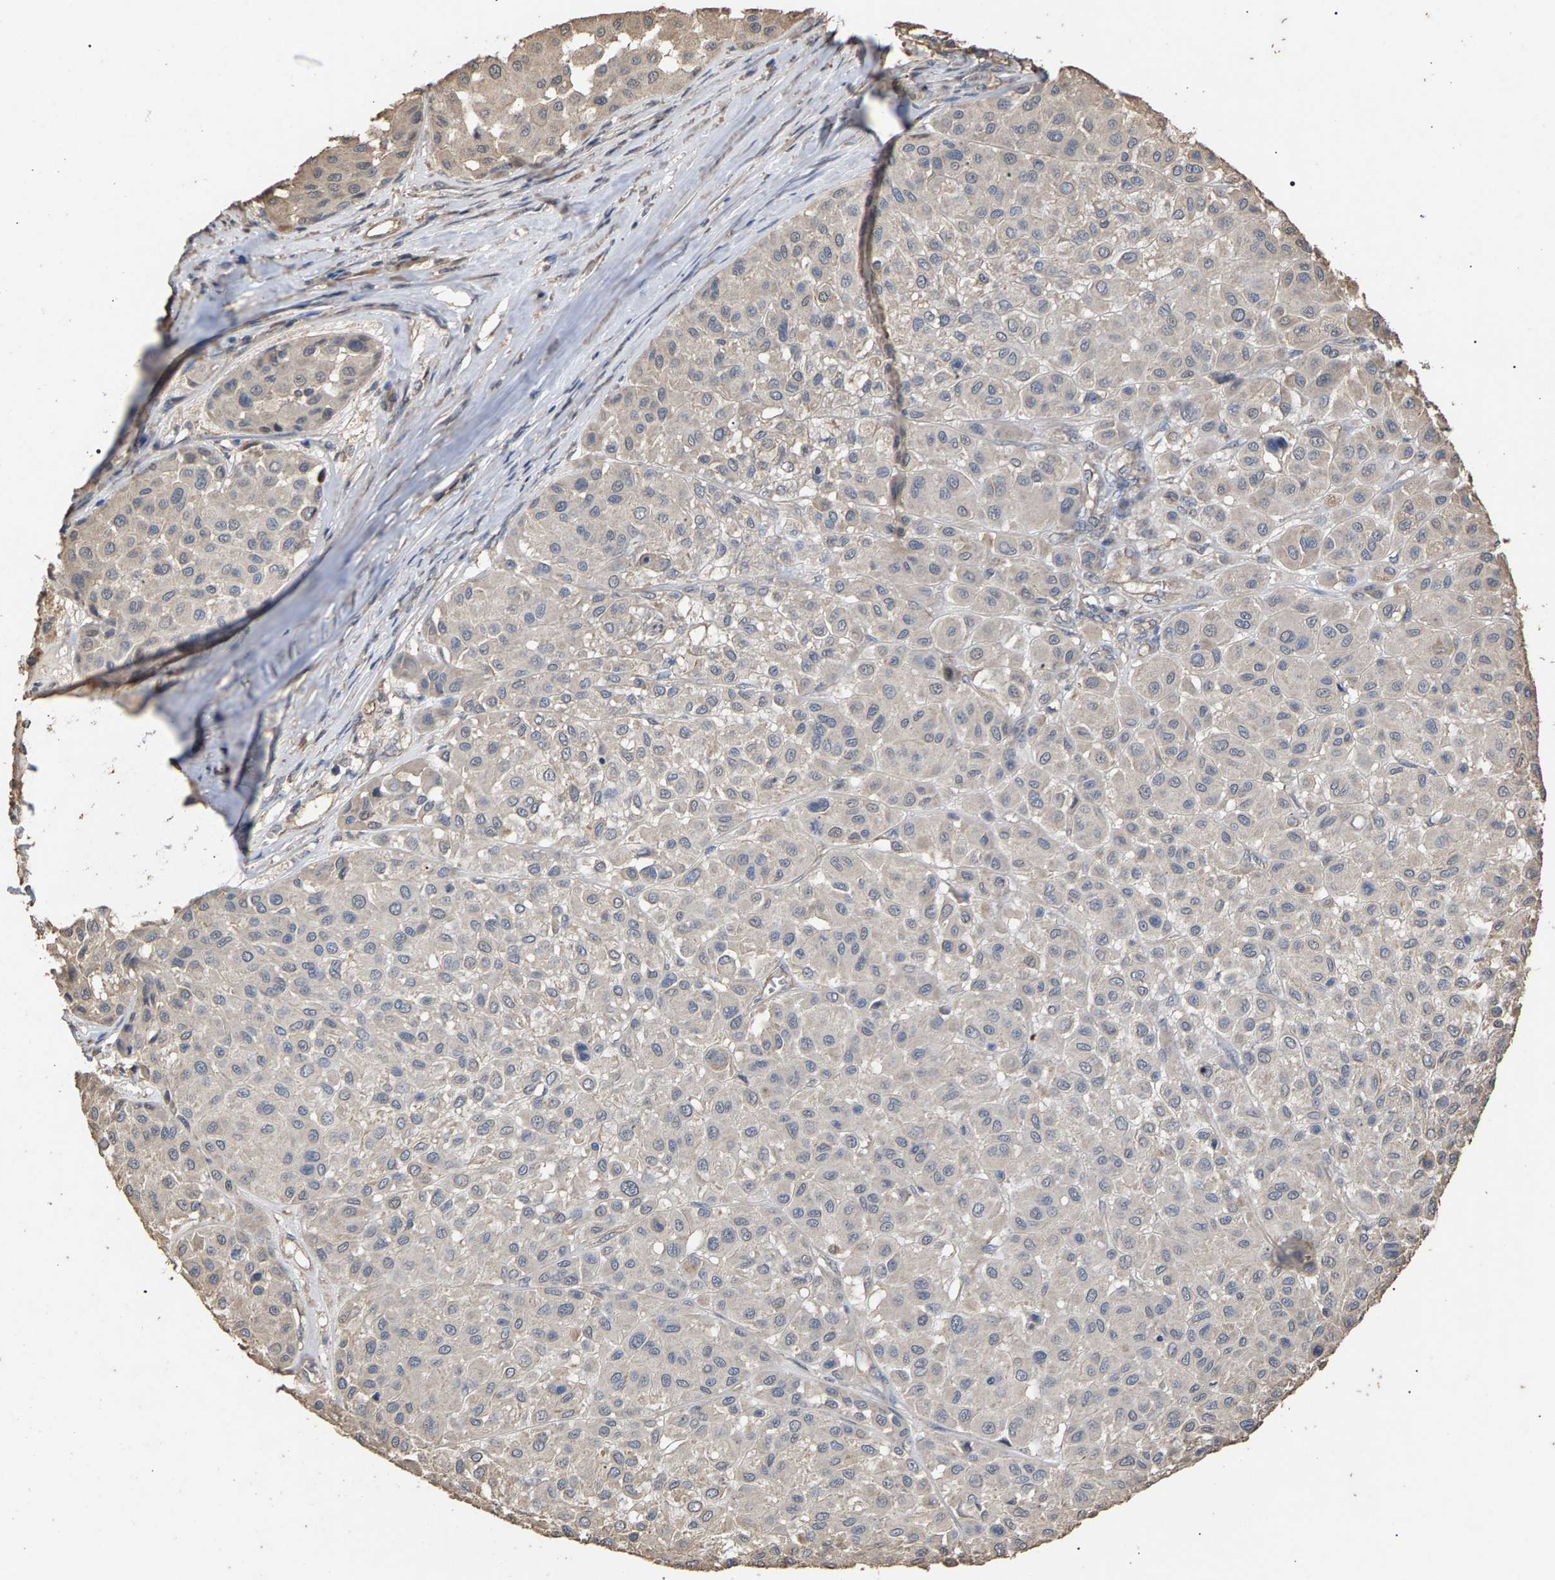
{"staining": {"intensity": "negative", "quantity": "none", "location": "none"}, "tissue": "melanoma", "cell_type": "Tumor cells", "image_type": "cancer", "snomed": [{"axis": "morphology", "description": "Malignant melanoma, Metastatic site"}, {"axis": "topography", "description": "Soft tissue"}], "caption": "An immunohistochemistry (IHC) histopathology image of malignant melanoma (metastatic site) is shown. There is no staining in tumor cells of malignant melanoma (metastatic site).", "gene": "HTRA3", "patient": {"sex": "male", "age": 41}}